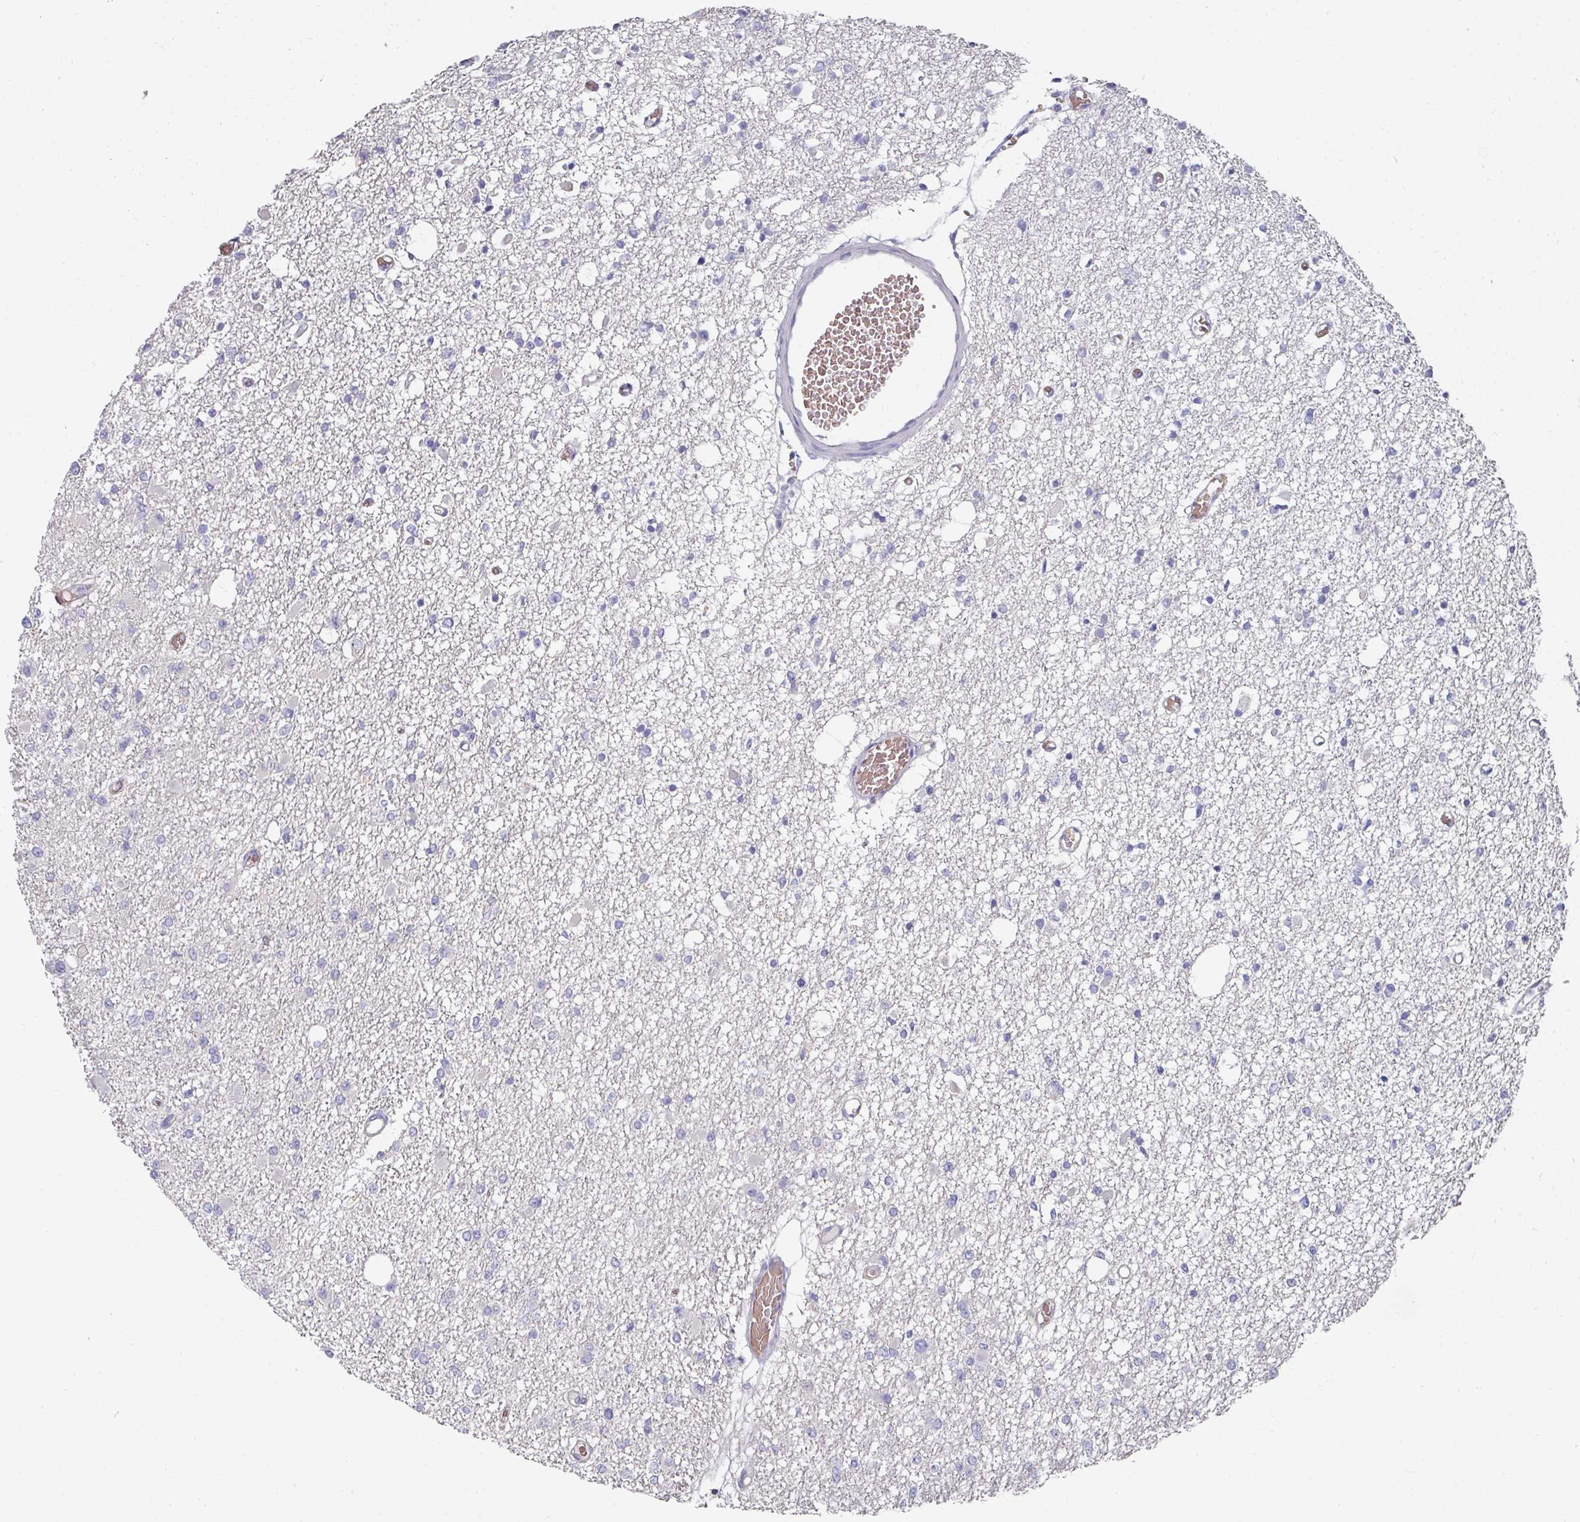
{"staining": {"intensity": "negative", "quantity": "none", "location": "none"}, "tissue": "glioma", "cell_type": "Tumor cells", "image_type": "cancer", "snomed": [{"axis": "morphology", "description": "Glioma, malignant, Low grade"}, {"axis": "topography", "description": "Brain"}], "caption": "Immunohistochemistry micrograph of human glioma stained for a protein (brown), which shows no staining in tumor cells.", "gene": "PYROXD2", "patient": {"sex": "female", "age": 22}}